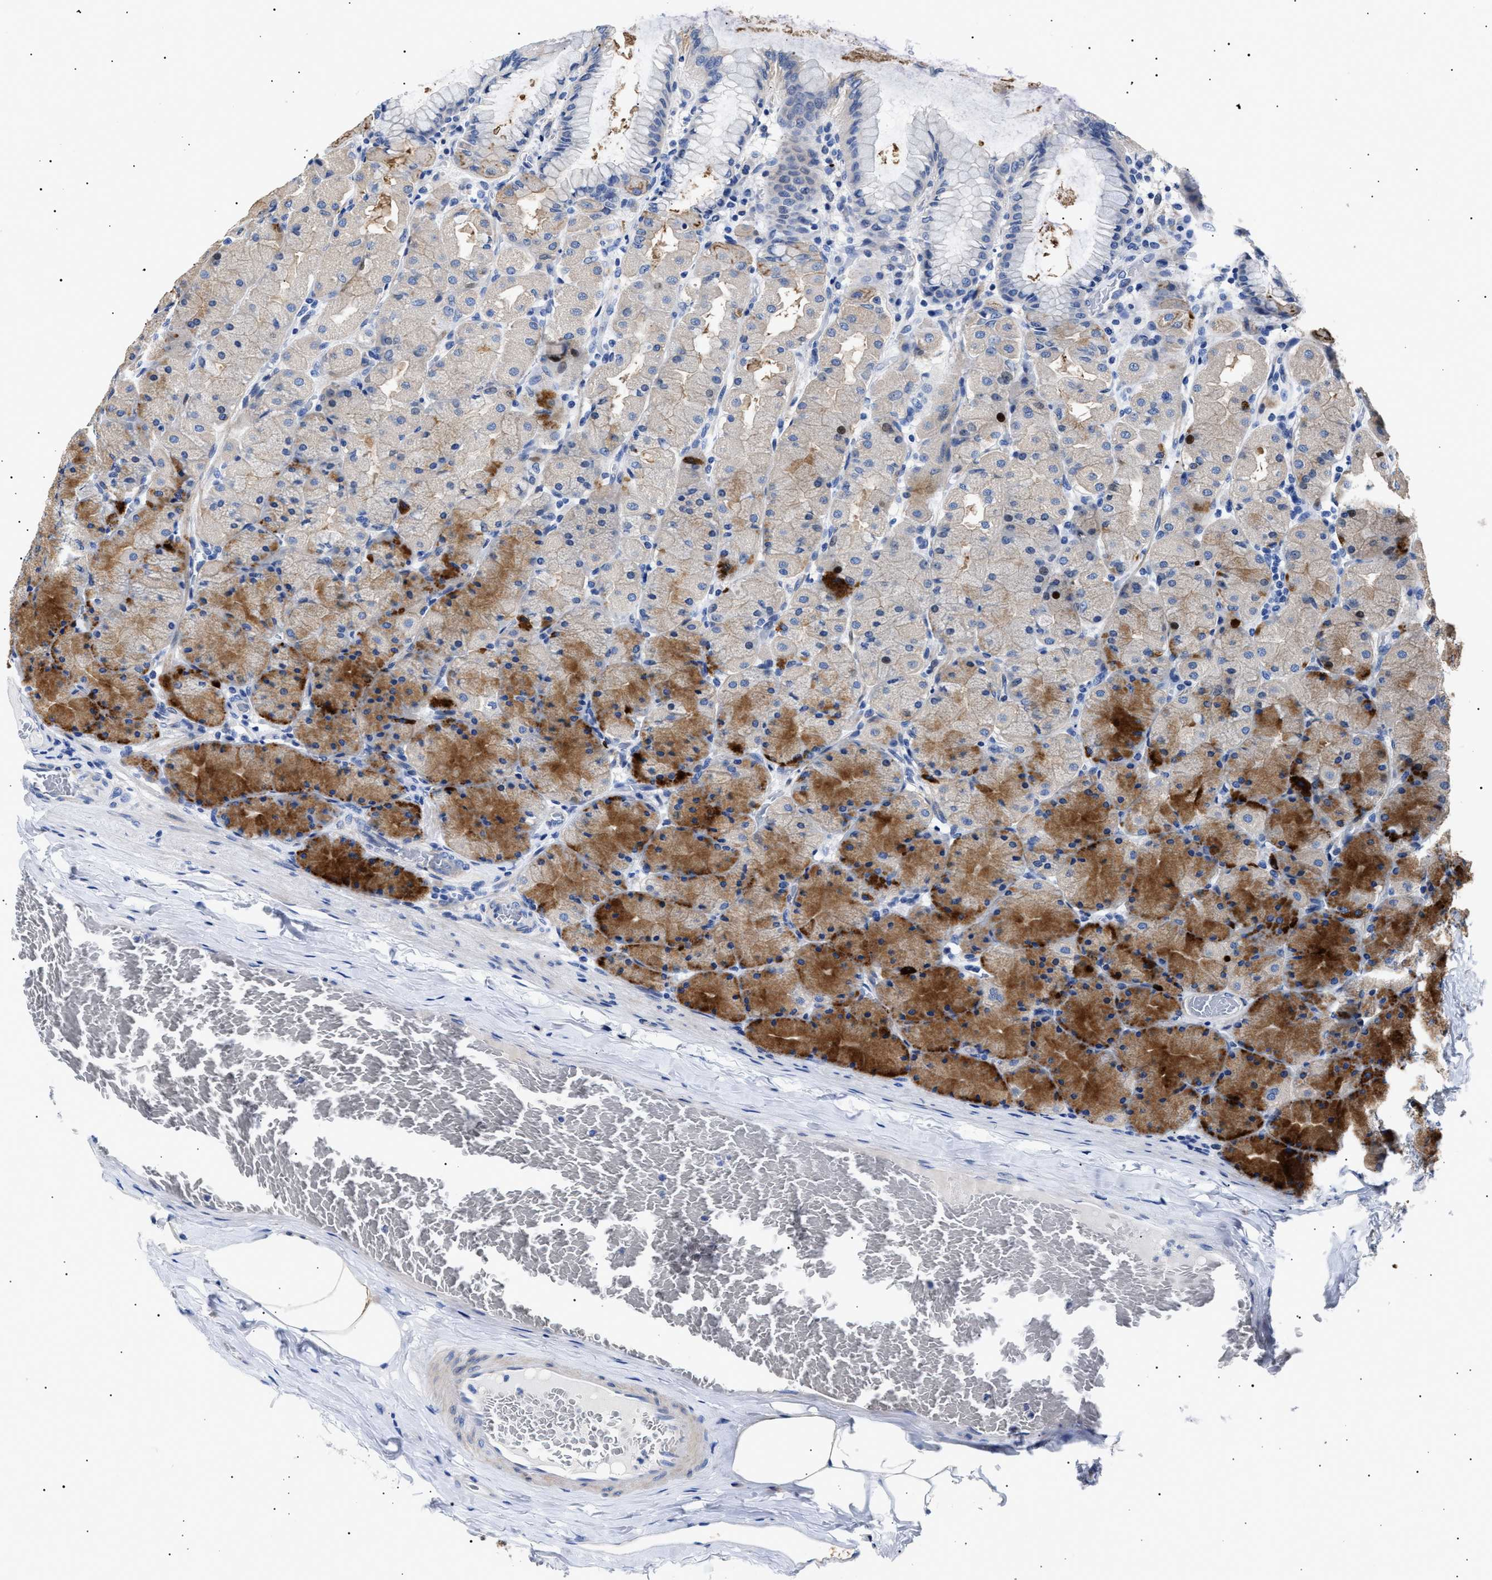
{"staining": {"intensity": "moderate", "quantity": "<25%", "location": "cytoplasmic/membranous"}, "tissue": "stomach", "cell_type": "Glandular cells", "image_type": "normal", "snomed": [{"axis": "morphology", "description": "Normal tissue, NOS"}, {"axis": "topography", "description": "Stomach, upper"}], "caption": "Immunohistochemical staining of benign human stomach reveals low levels of moderate cytoplasmic/membranous positivity in approximately <25% of glandular cells.", "gene": "HEMGN", "patient": {"sex": "female", "age": 56}}